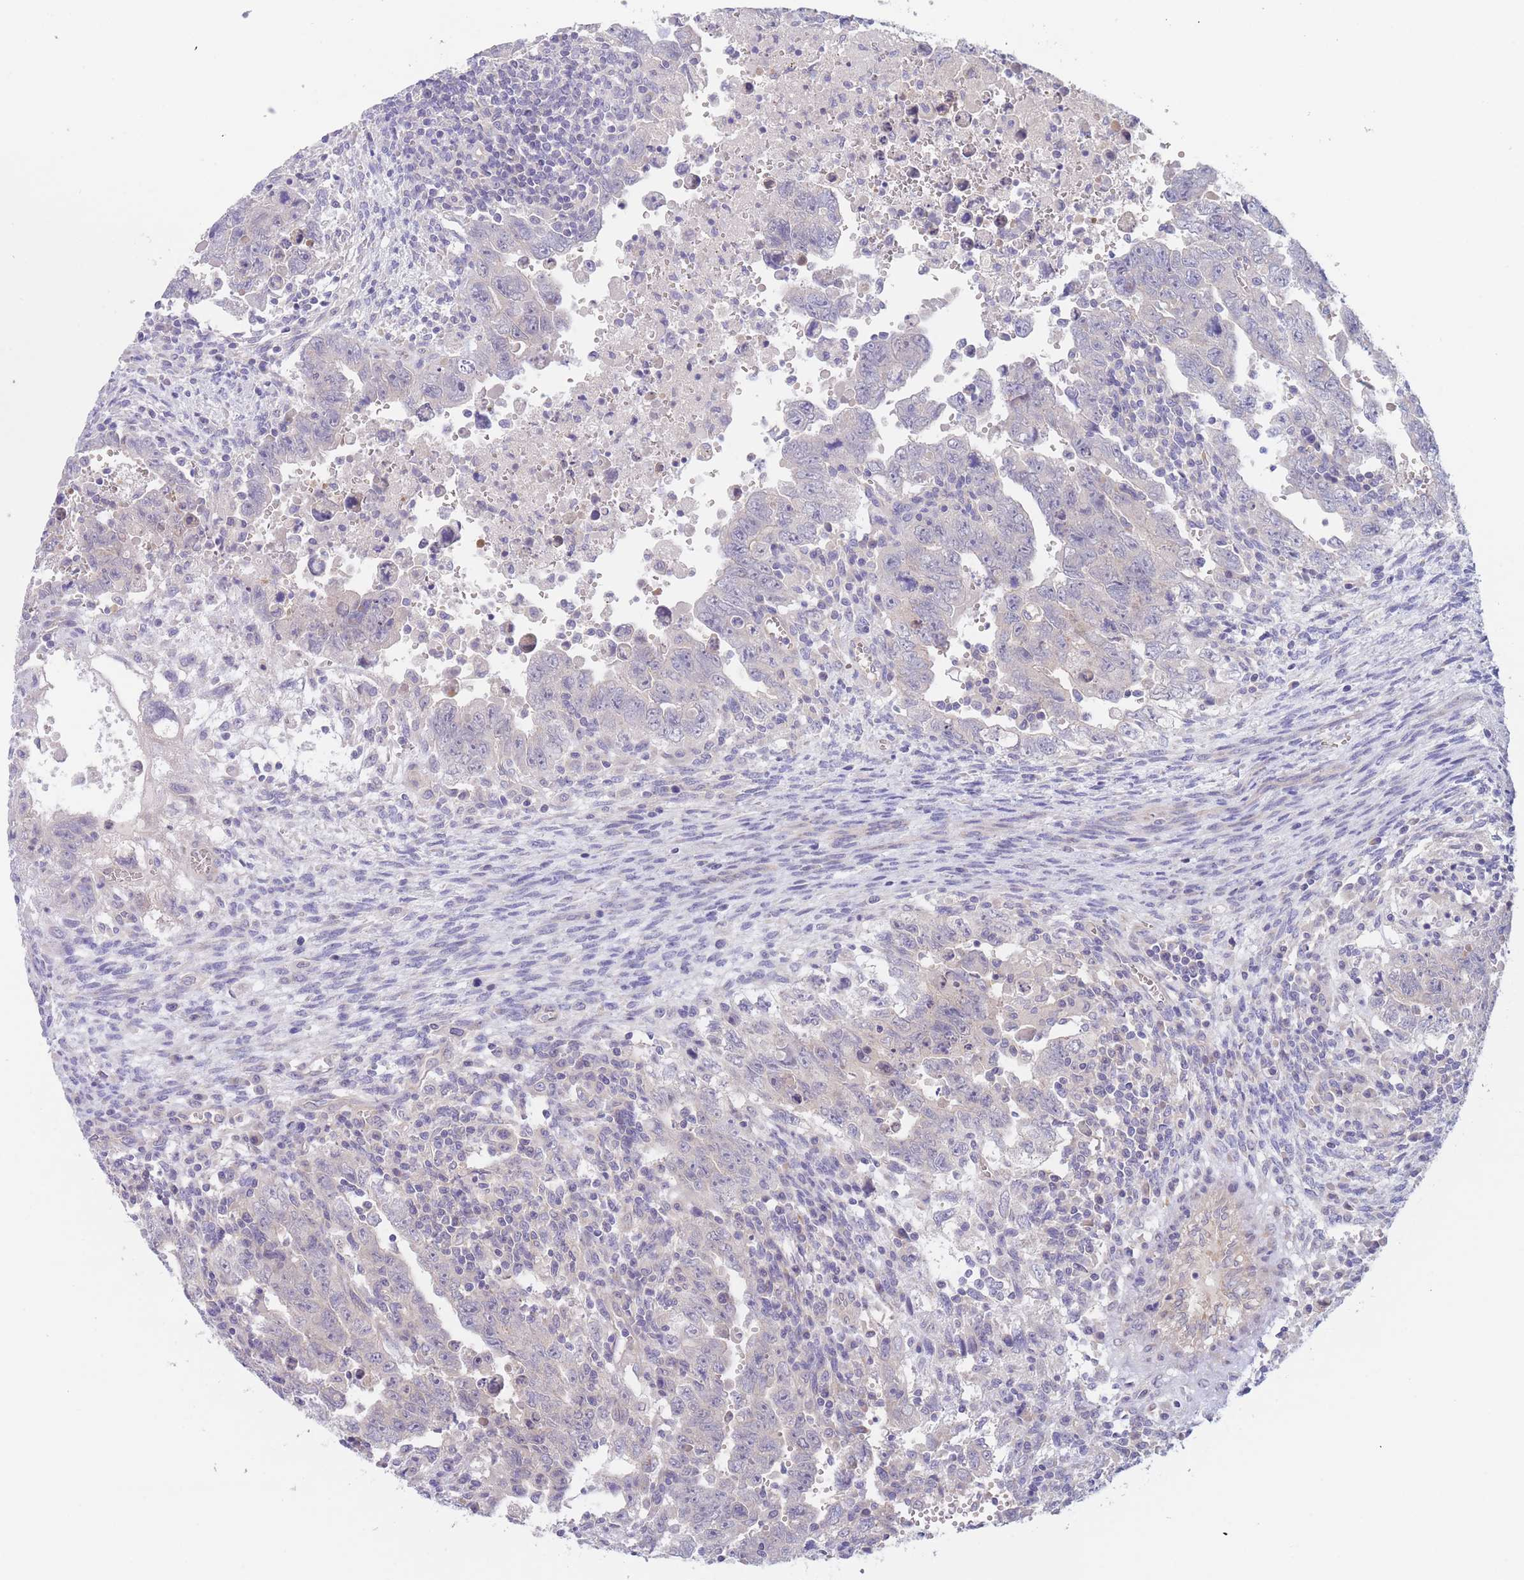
{"staining": {"intensity": "negative", "quantity": "none", "location": "none"}, "tissue": "testis cancer", "cell_type": "Tumor cells", "image_type": "cancer", "snomed": [{"axis": "morphology", "description": "Carcinoma, Embryonal, NOS"}, {"axis": "topography", "description": "Testis"}], "caption": "Testis embryonal carcinoma was stained to show a protein in brown. There is no significant positivity in tumor cells. (Immunohistochemistry (ihc), brightfield microscopy, high magnification).", "gene": "ZNF281", "patient": {"sex": "male", "age": 28}}